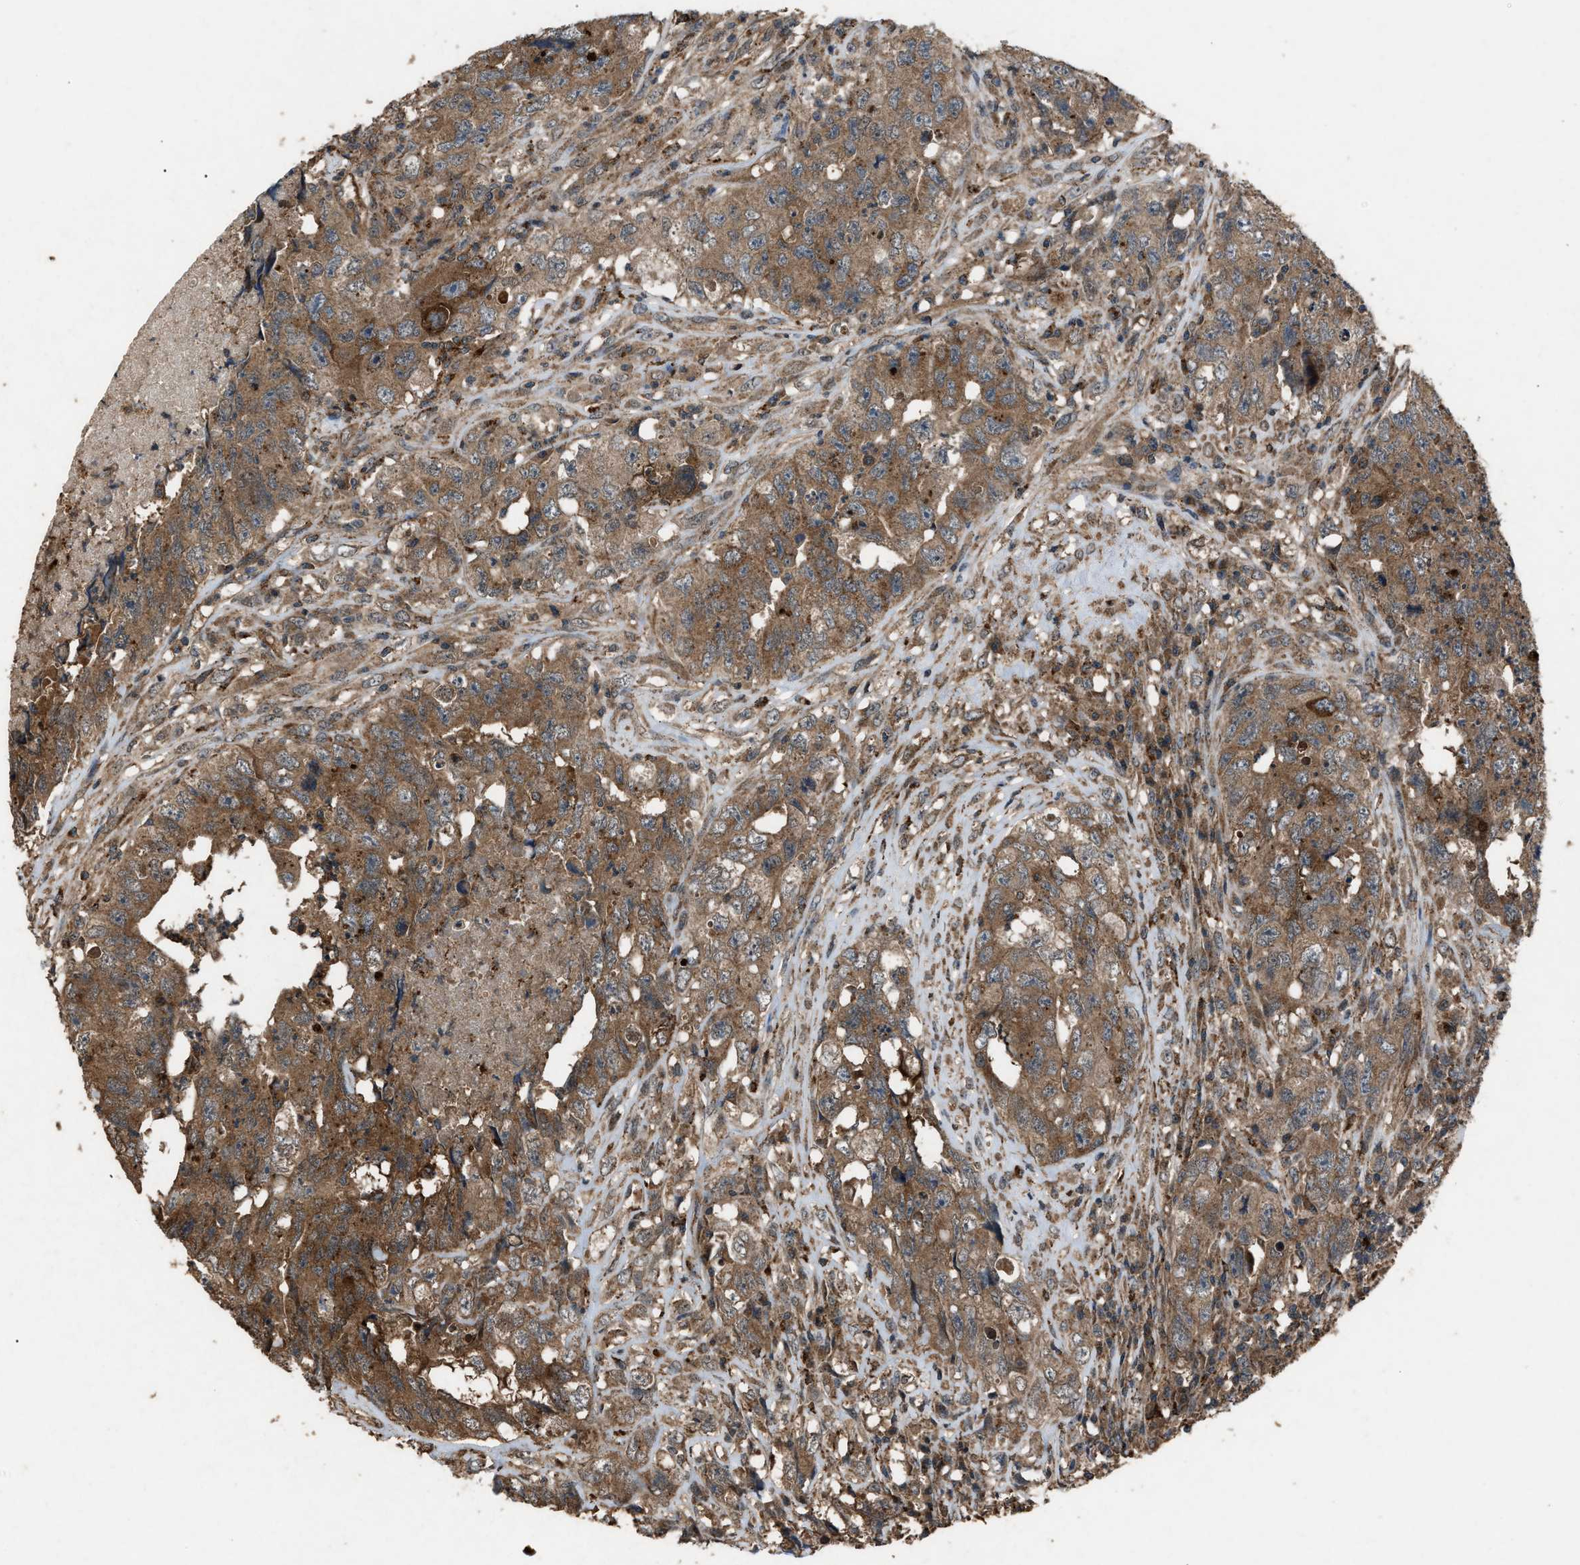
{"staining": {"intensity": "moderate", "quantity": ">75%", "location": "cytoplasmic/membranous"}, "tissue": "testis cancer", "cell_type": "Tumor cells", "image_type": "cancer", "snomed": [{"axis": "morphology", "description": "Carcinoma, Embryonal, NOS"}, {"axis": "topography", "description": "Testis"}], "caption": "Protein staining exhibits moderate cytoplasmic/membranous expression in about >75% of tumor cells in testis cancer (embryonal carcinoma).", "gene": "PSMD1", "patient": {"sex": "male", "age": 32}}